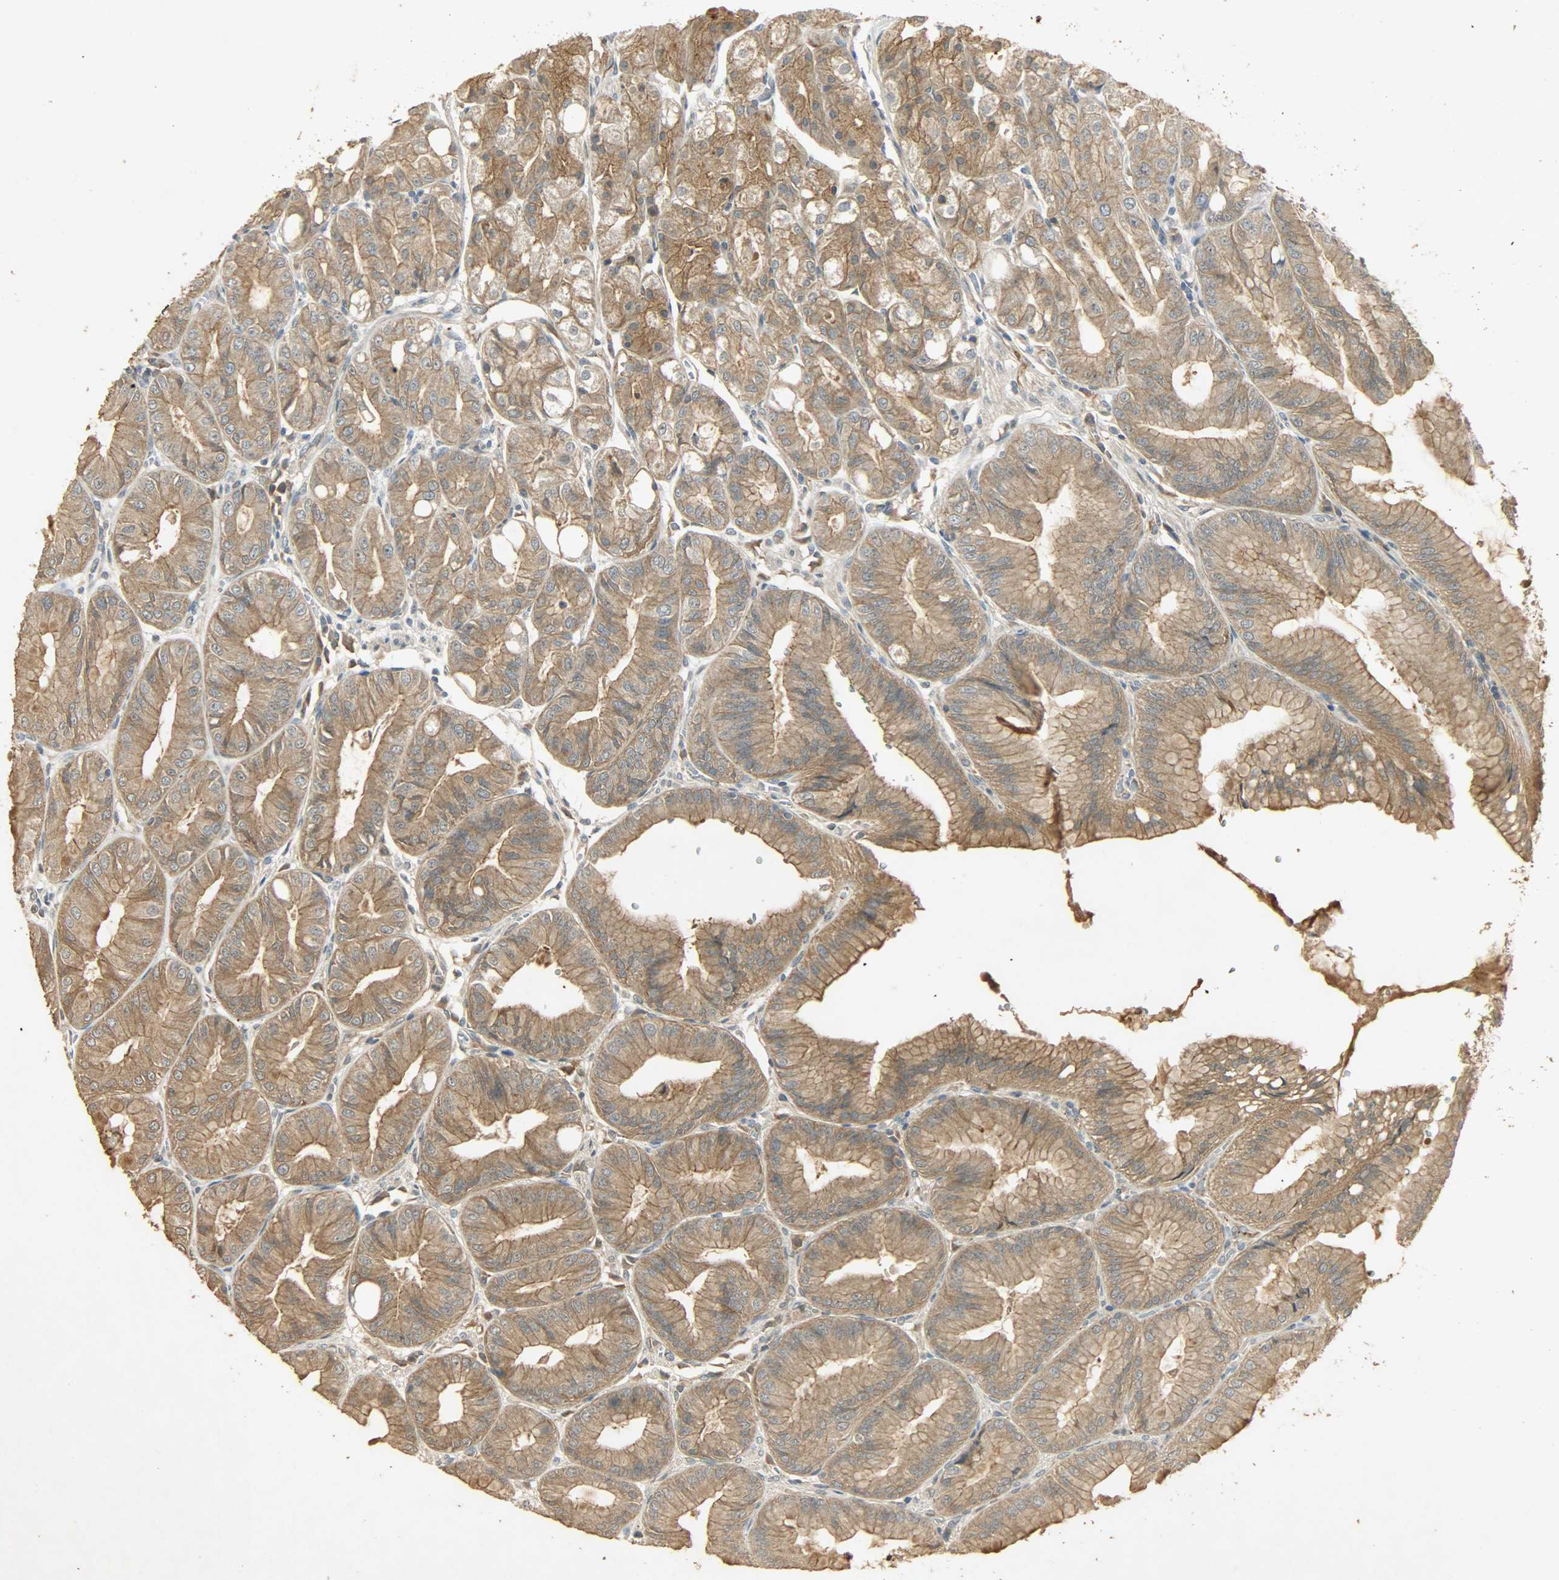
{"staining": {"intensity": "moderate", "quantity": ">75%", "location": "cytoplasmic/membranous"}, "tissue": "stomach", "cell_type": "Glandular cells", "image_type": "normal", "snomed": [{"axis": "morphology", "description": "Normal tissue, NOS"}, {"axis": "topography", "description": "Stomach, lower"}], "caption": "Stomach stained with a brown dye exhibits moderate cytoplasmic/membranous positive positivity in approximately >75% of glandular cells.", "gene": "ATP2B1", "patient": {"sex": "male", "age": 71}}